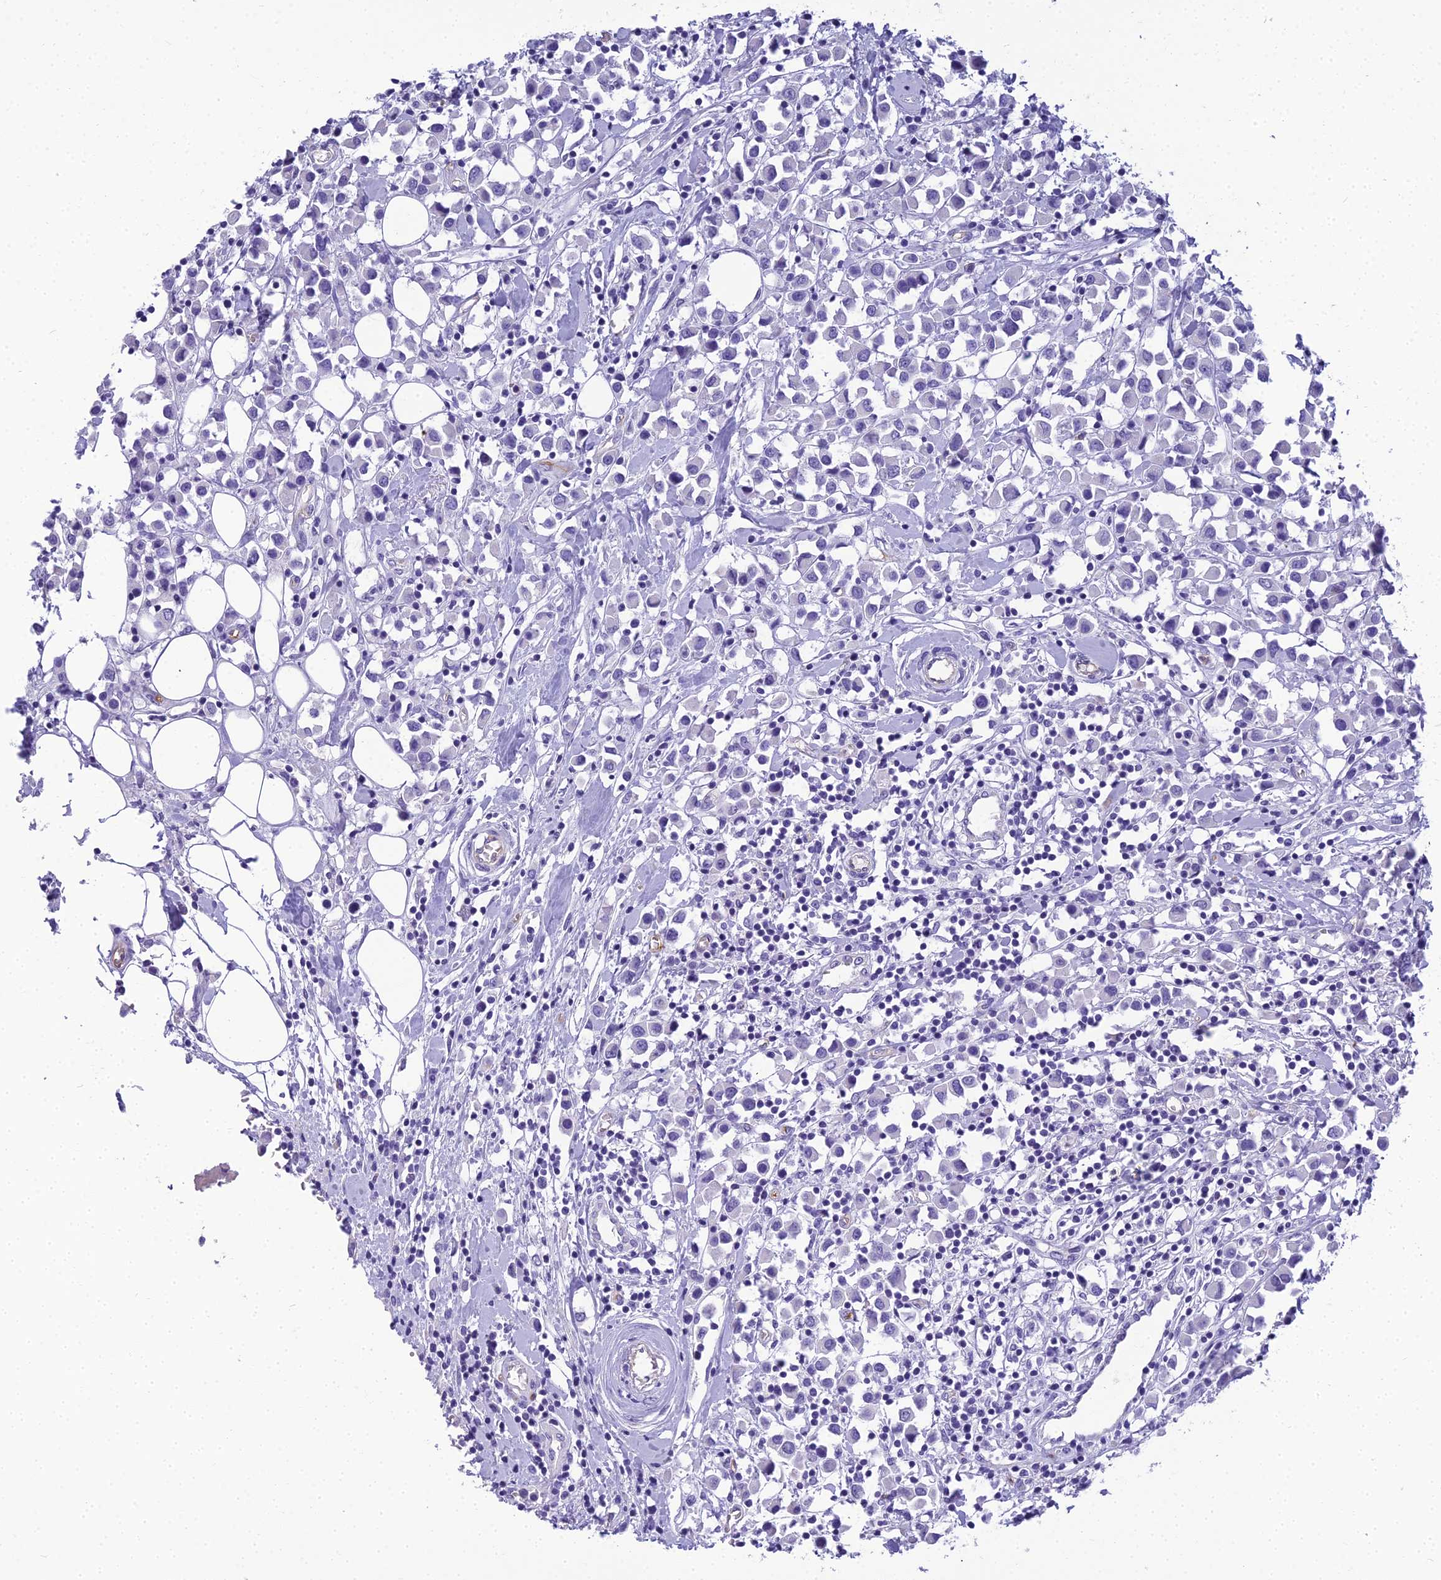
{"staining": {"intensity": "negative", "quantity": "none", "location": "none"}, "tissue": "breast cancer", "cell_type": "Tumor cells", "image_type": "cancer", "snomed": [{"axis": "morphology", "description": "Duct carcinoma"}, {"axis": "topography", "description": "Breast"}], "caption": "Histopathology image shows no protein staining in tumor cells of infiltrating ductal carcinoma (breast) tissue. Brightfield microscopy of immunohistochemistry (IHC) stained with DAB (3,3'-diaminobenzidine) (brown) and hematoxylin (blue), captured at high magnification.", "gene": "NINJ1", "patient": {"sex": "female", "age": 61}}